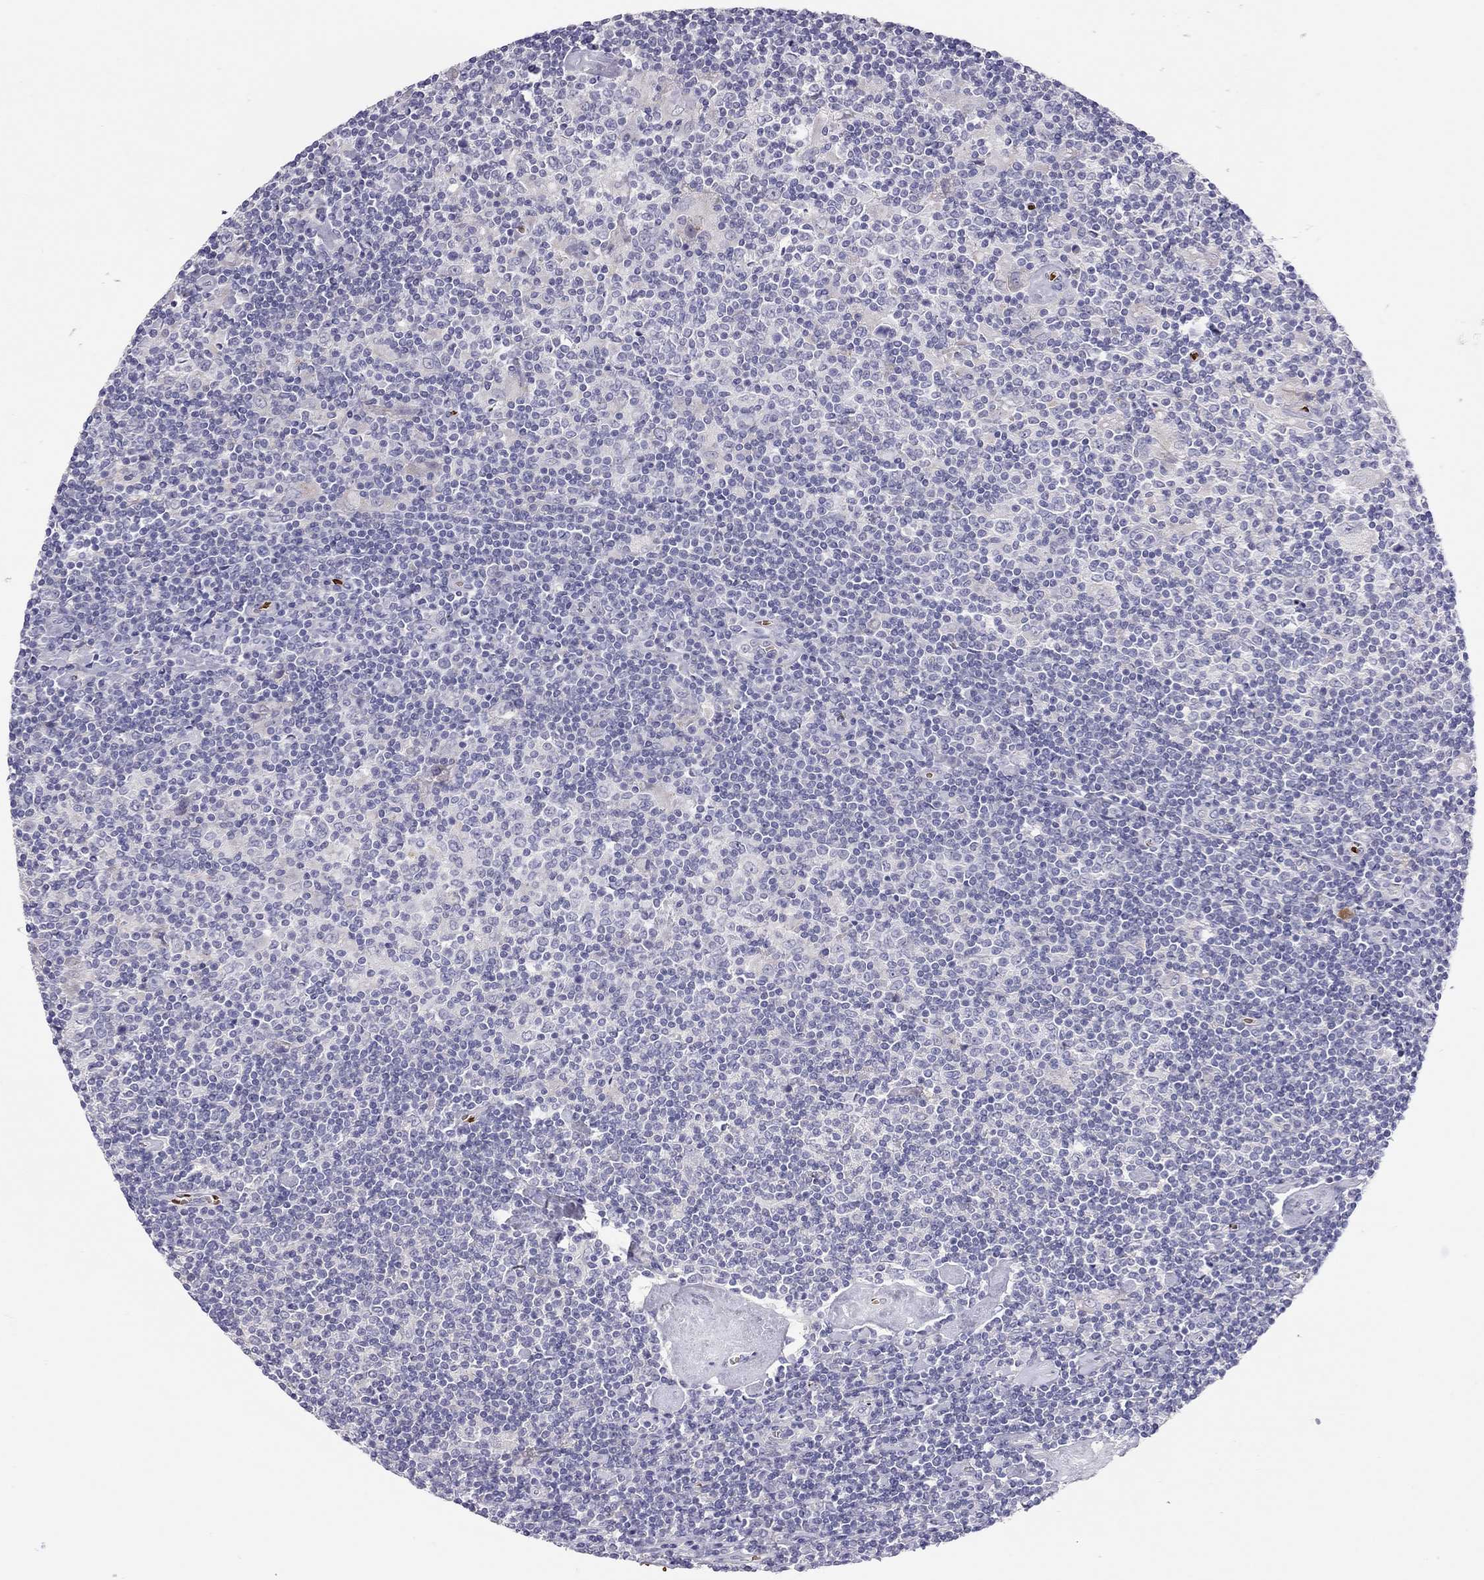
{"staining": {"intensity": "negative", "quantity": "none", "location": "none"}, "tissue": "lymphoma", "cell_type": "Tumor cells", "image_type": "cancer", "snomed": [{"axis": "morphology", "description": "Hodgkin's disease, NOS"}, {"axis": "topography", "description": "Lymph node"}], "caption": "There is no significant staining in tumor cells of lymphoma.", "gene": "FRMD1", "patient": {"sex": "male", "age": 40}}